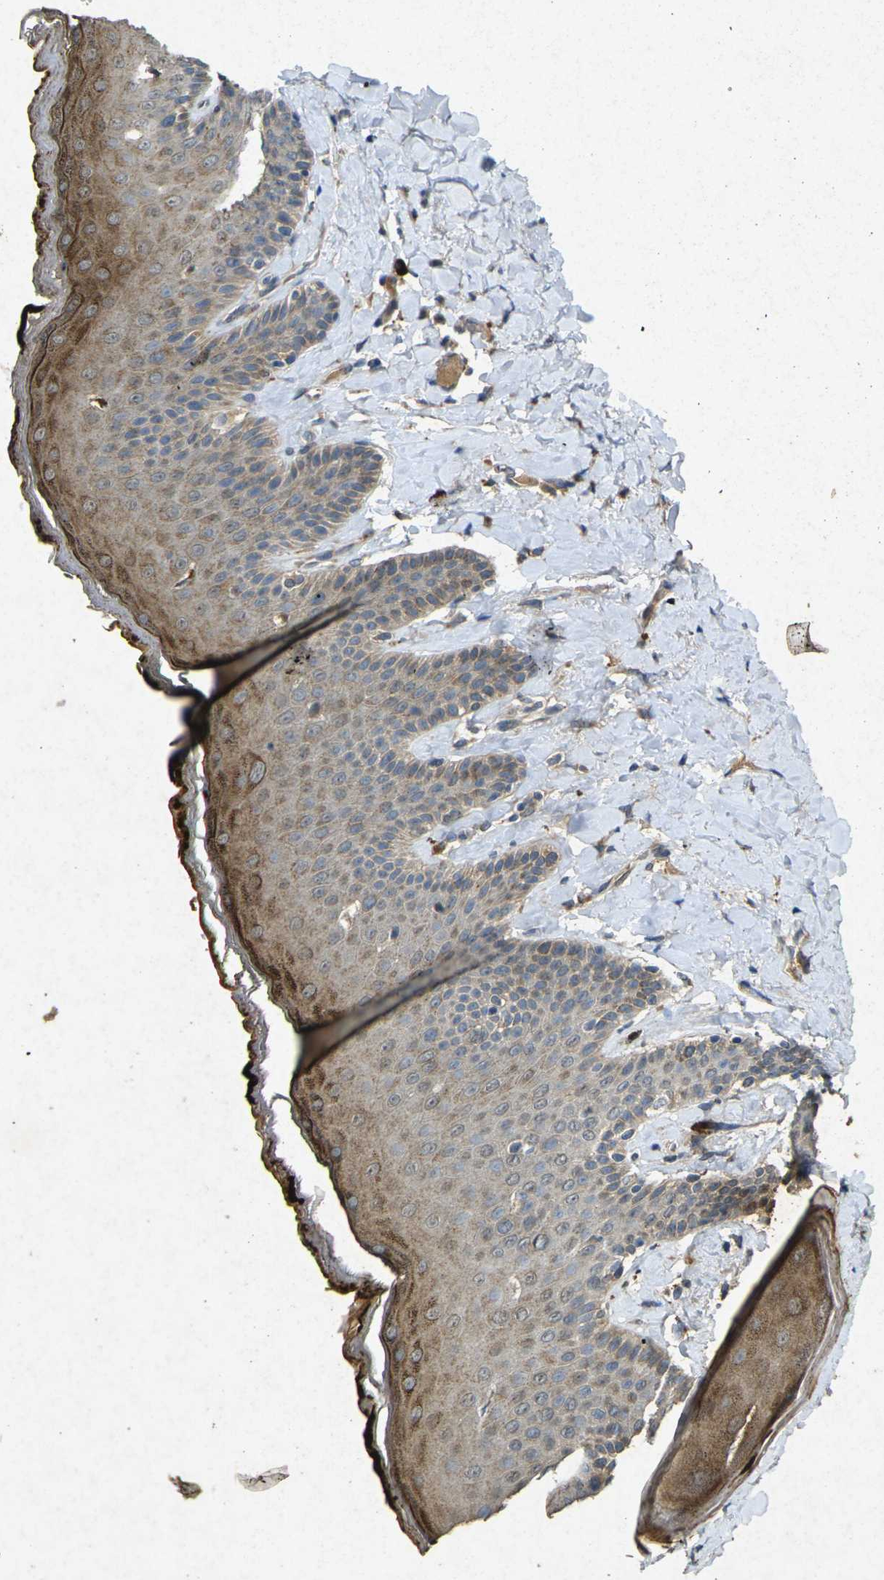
{"staining": {"intensity": "moderate", "quantity": "25%-75%", "location": "cytoplasmic/membranous"}, "tissue": "skin", "cell_type": "Epidermal cells", "image_type": "normal", "snomed": [{"axis": "morphology", "description": "Normal tissue, NOS"}, {"axis": "topography", "description": "Anal"}], "caption": "IHC staining of unremarkable skin, which shows medium levels of moderate cytoplasmic/membranous staining in approximately 25%-75% of epidermal cells indicating moderate cytoplasmic/membranous protein positivity. The staining was performed using DAB (brown) for protein detection and nuclei were counterstained in hematoxylin (blue).", "gene": "RGMA", "patient": {"sex": "male", "age": 69}}